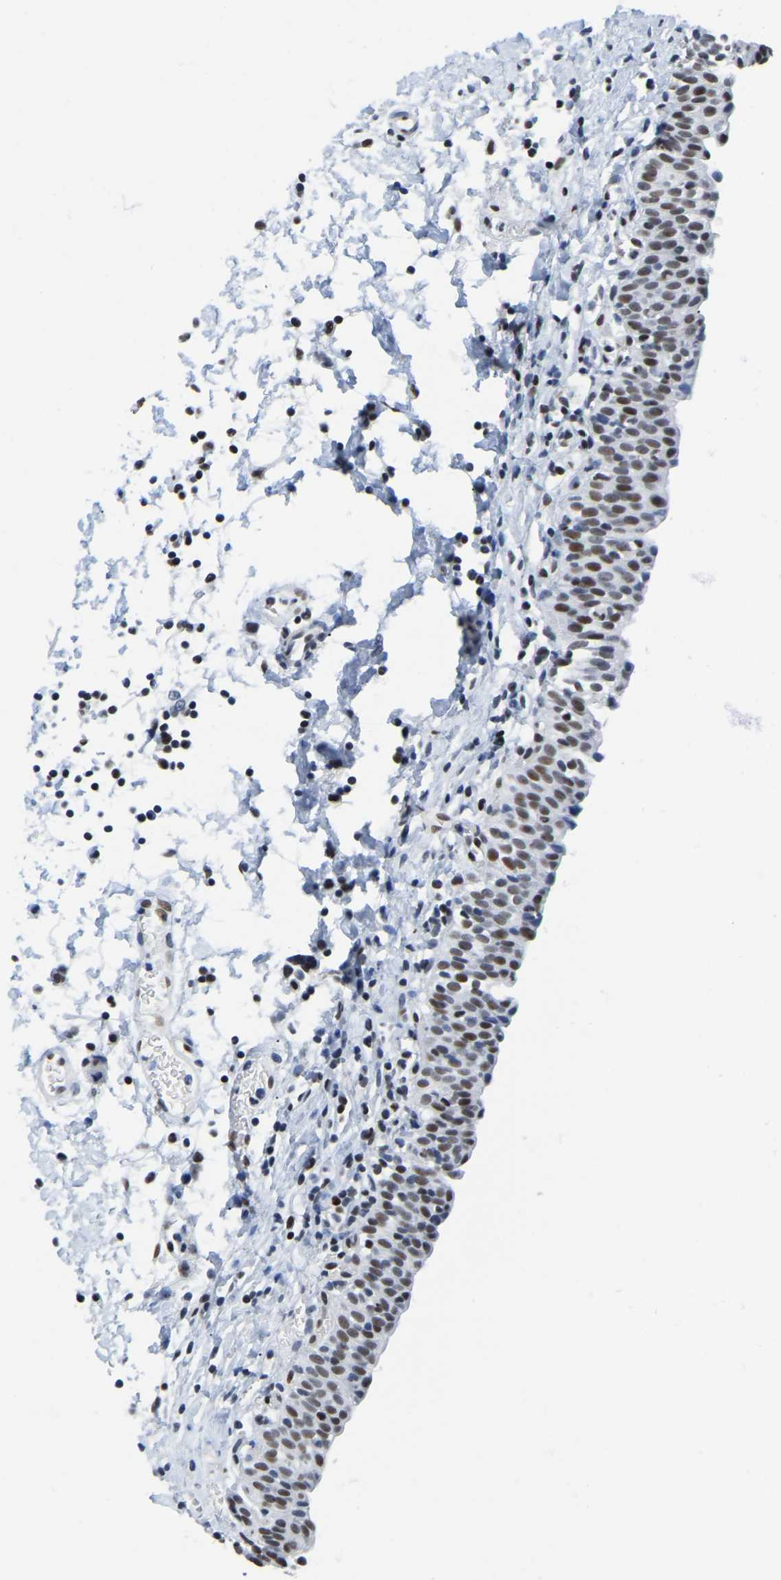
{"staining": {"intensity": "moderate", "quantity": ">75%", "location": "nuclear"}, "tissue": "urinary bladder", "cell_type": "Urothelial cells", "image_type": "normal", "snomed": [{"axis": "morphology", "description": "Normal tissue, NOS"}, {"axis": "topography", "description": "Urinary bladder"}], "caption": "IHC of benign urinary bladder displays medium levels of moderate nuclear staining in about >75% of urothelial cells.", "gene": "UBA1", "patient": {"sex": "male", "age": 55}}